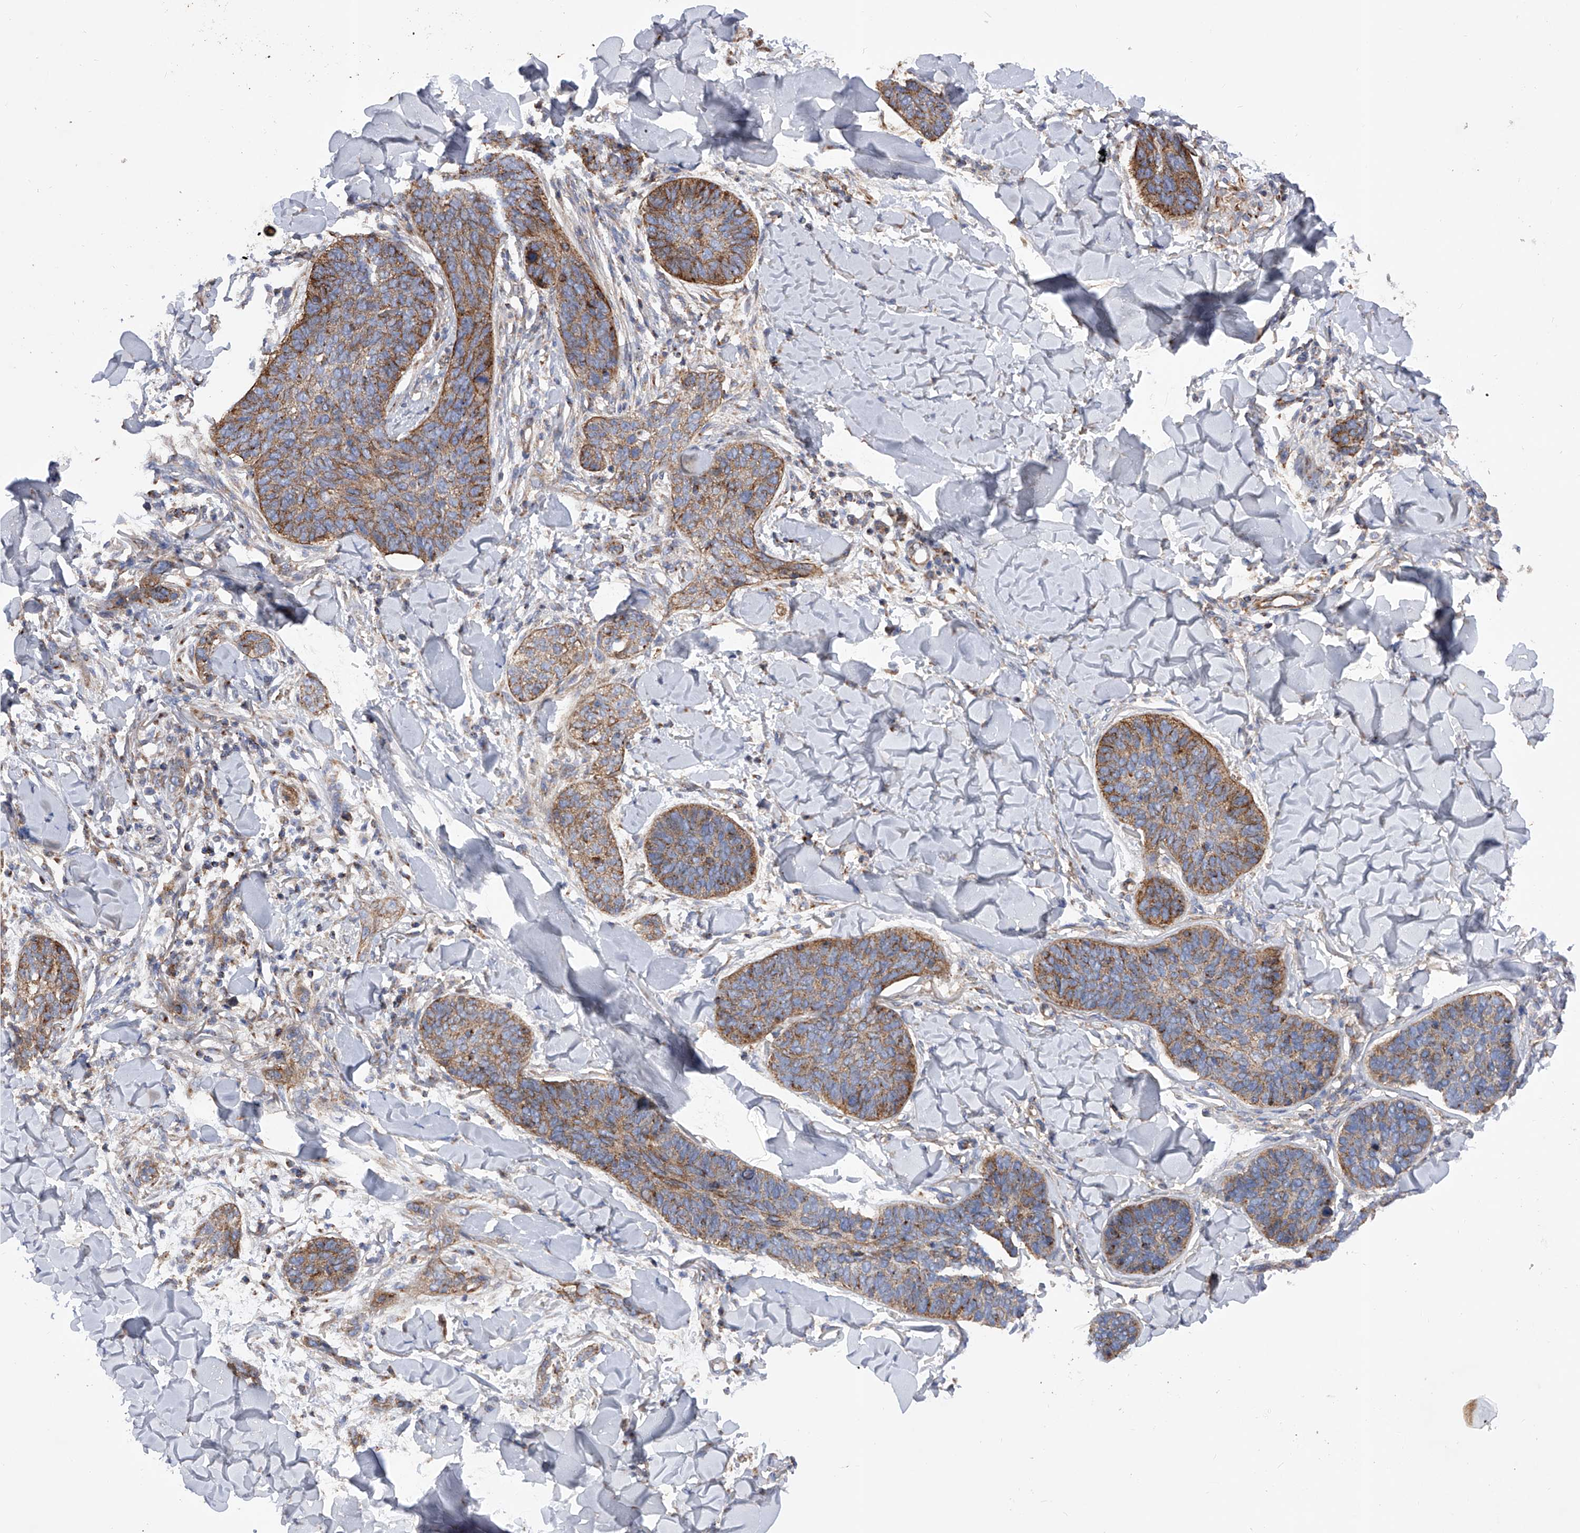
{"staining": {"intensity": "moderate", "quantity": ">75%", "location": "cytoplasmic/membranous"}, "tissue": "skin cancer", "cell_type": "Tumor cells", "image_type": "cancer", "snomed": [{"axis": "morphology", "description": "Basal cell carcinoma"}, {"axis": "topography", "description": "Skin"}], "caption": "This histopathology image reveals IHC staining of human skin cancer, with medium moderate cytoplasmic/membranous expression in about >75% of tumor cells.", "gene": "PDSS2", "patient": {"sex": "male", "age": 85}}